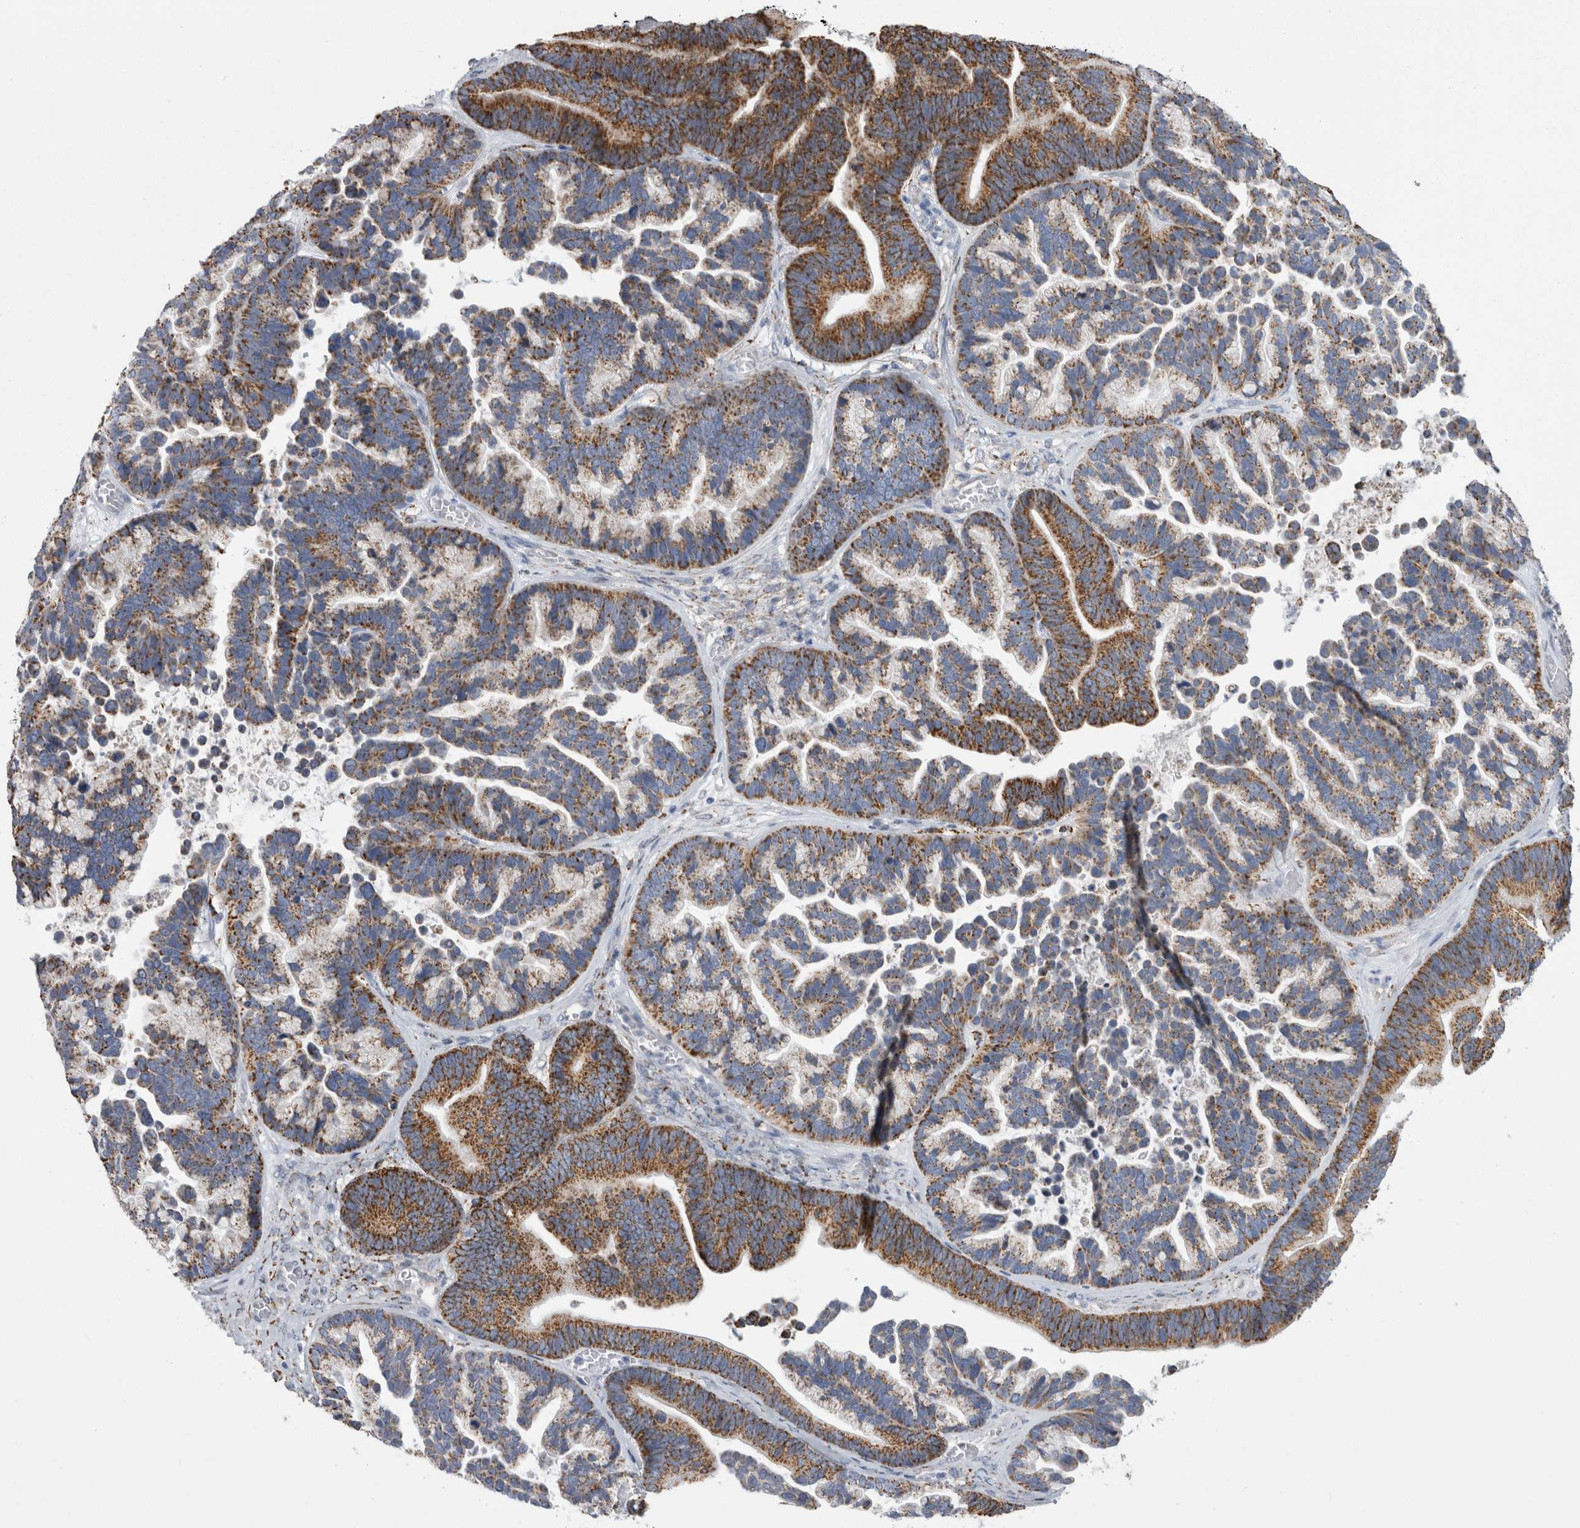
{"staining": {"intensity": "strong", "quantity": "25%-75%", "location": "cytoplasmic/membranous"}, "tissue": "ovarian cancer", "cell_type": "Tumor cells", "image_type": "cancer", "snomed": [{"axis": "morphology", "description": "Cystadenocarcinoma, serous, NOS"}, {"axis": "topography", "description": "Ovary"}], "caption": "Immunohistochemistry (IHC) (DAB) staining of human ovarian cancer (serous cystadenocarcinoma) reveals strong cytoplasmic/membranous protein positivity in about 25%-75% of tumor cells. (Stains: DAB (3,3'-diaminobenzidine) in brown, nuclei in blue, Microscopy: brightfield microscopy at high magnification).", "gene": "GATM", "patient": {"sex": "female", "age": 56}}